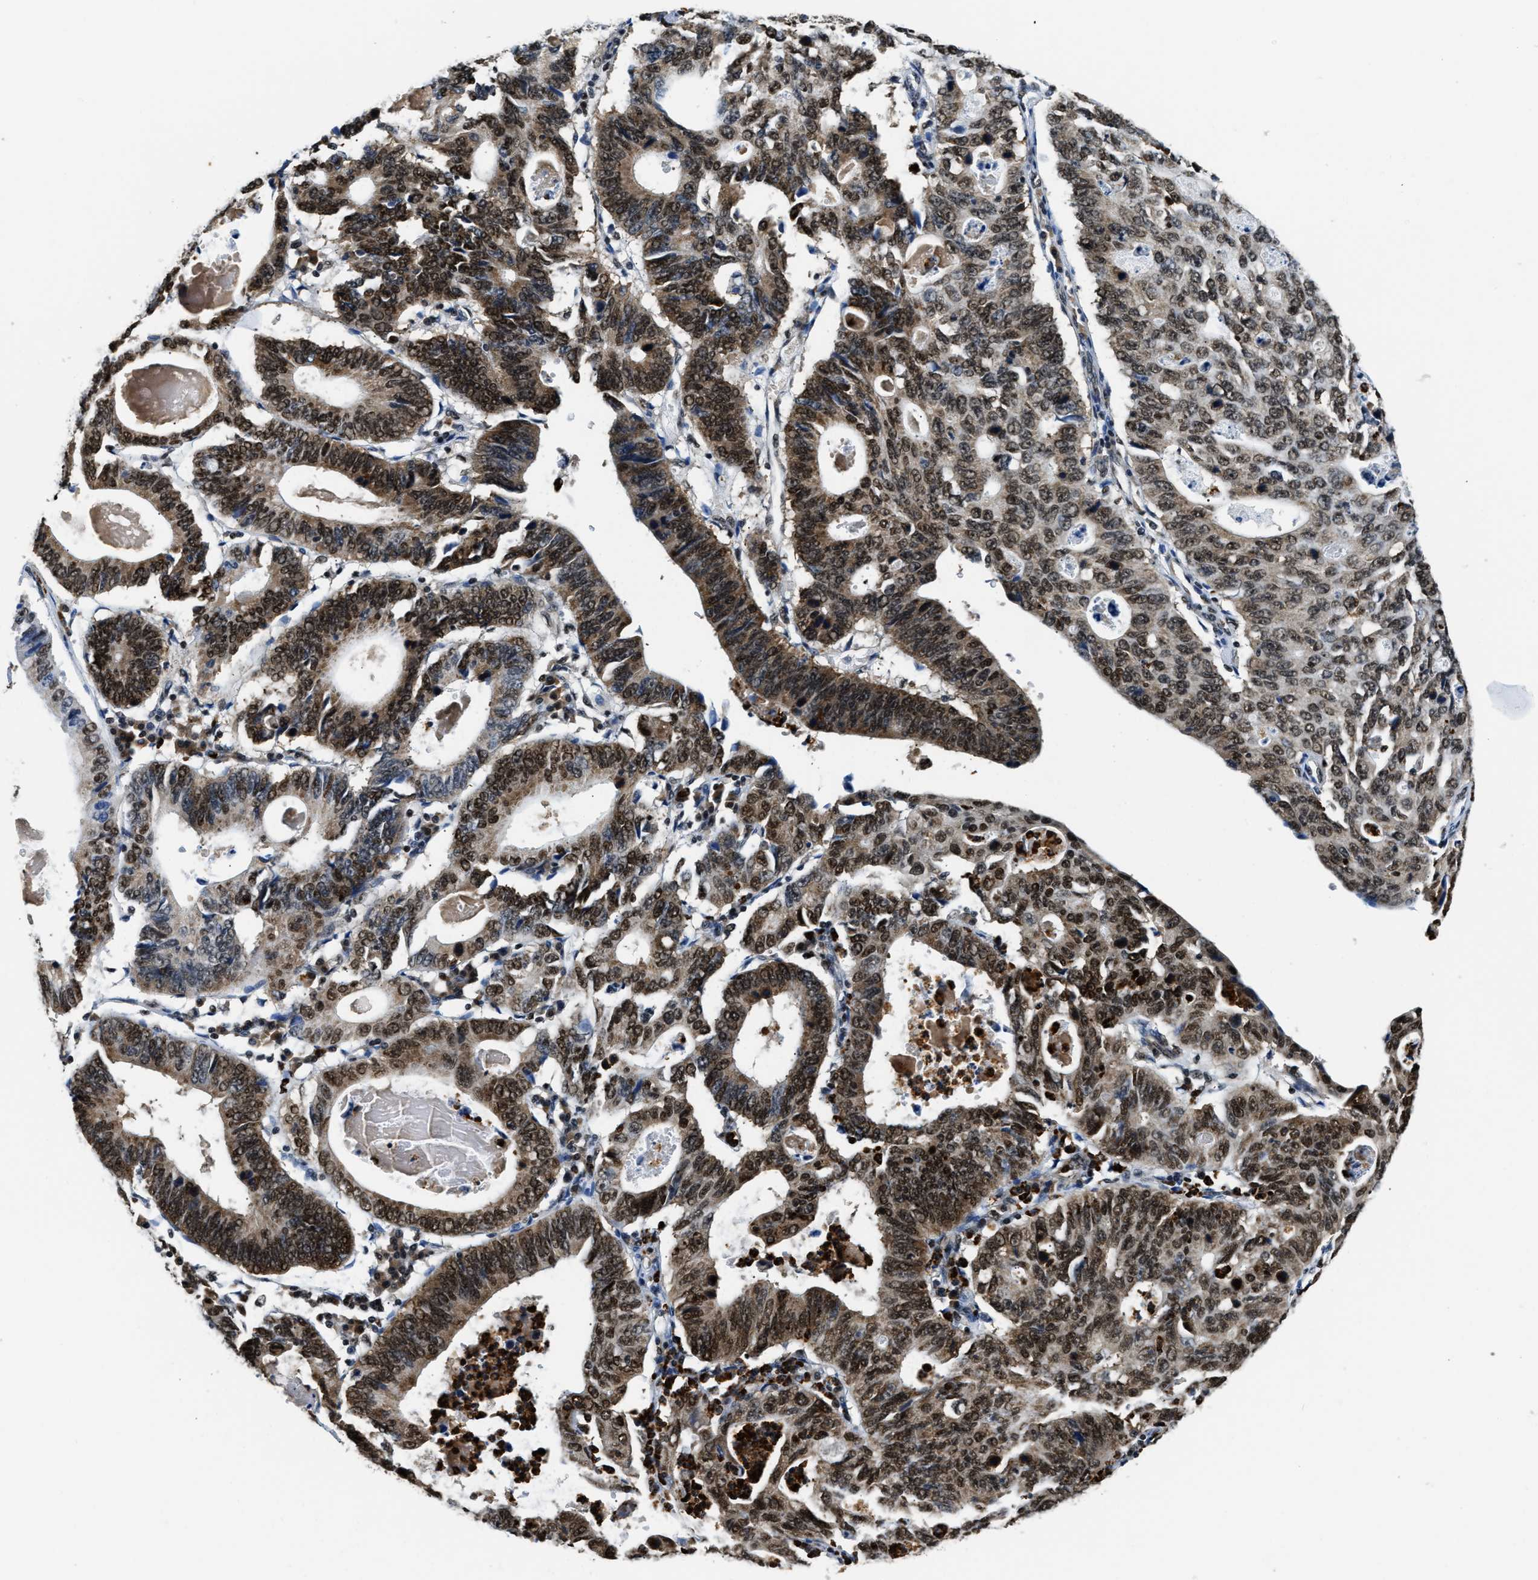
{"staining": {"intensity": "strong", "quantity": "25%-75%", "location": "nuclear"}, "tissue": "stomach cancer", "cell_type": "Tumor cells", "image_type": "cancer", "snomed": [{"axis": "morphology", "description": "Adenocarcinoma, NOS"}, {"axis": "topography", "description": "Stomach"}], "caption": "DAB (3,3'-diaminobenzidine) immunohistochemical staining of stomach cancer reveals strong nuclear protein positivity in about 25%-75% of tumor cells.", "gene": "CCNDBP1", "patient": {"sex": "male", "age": 59}}